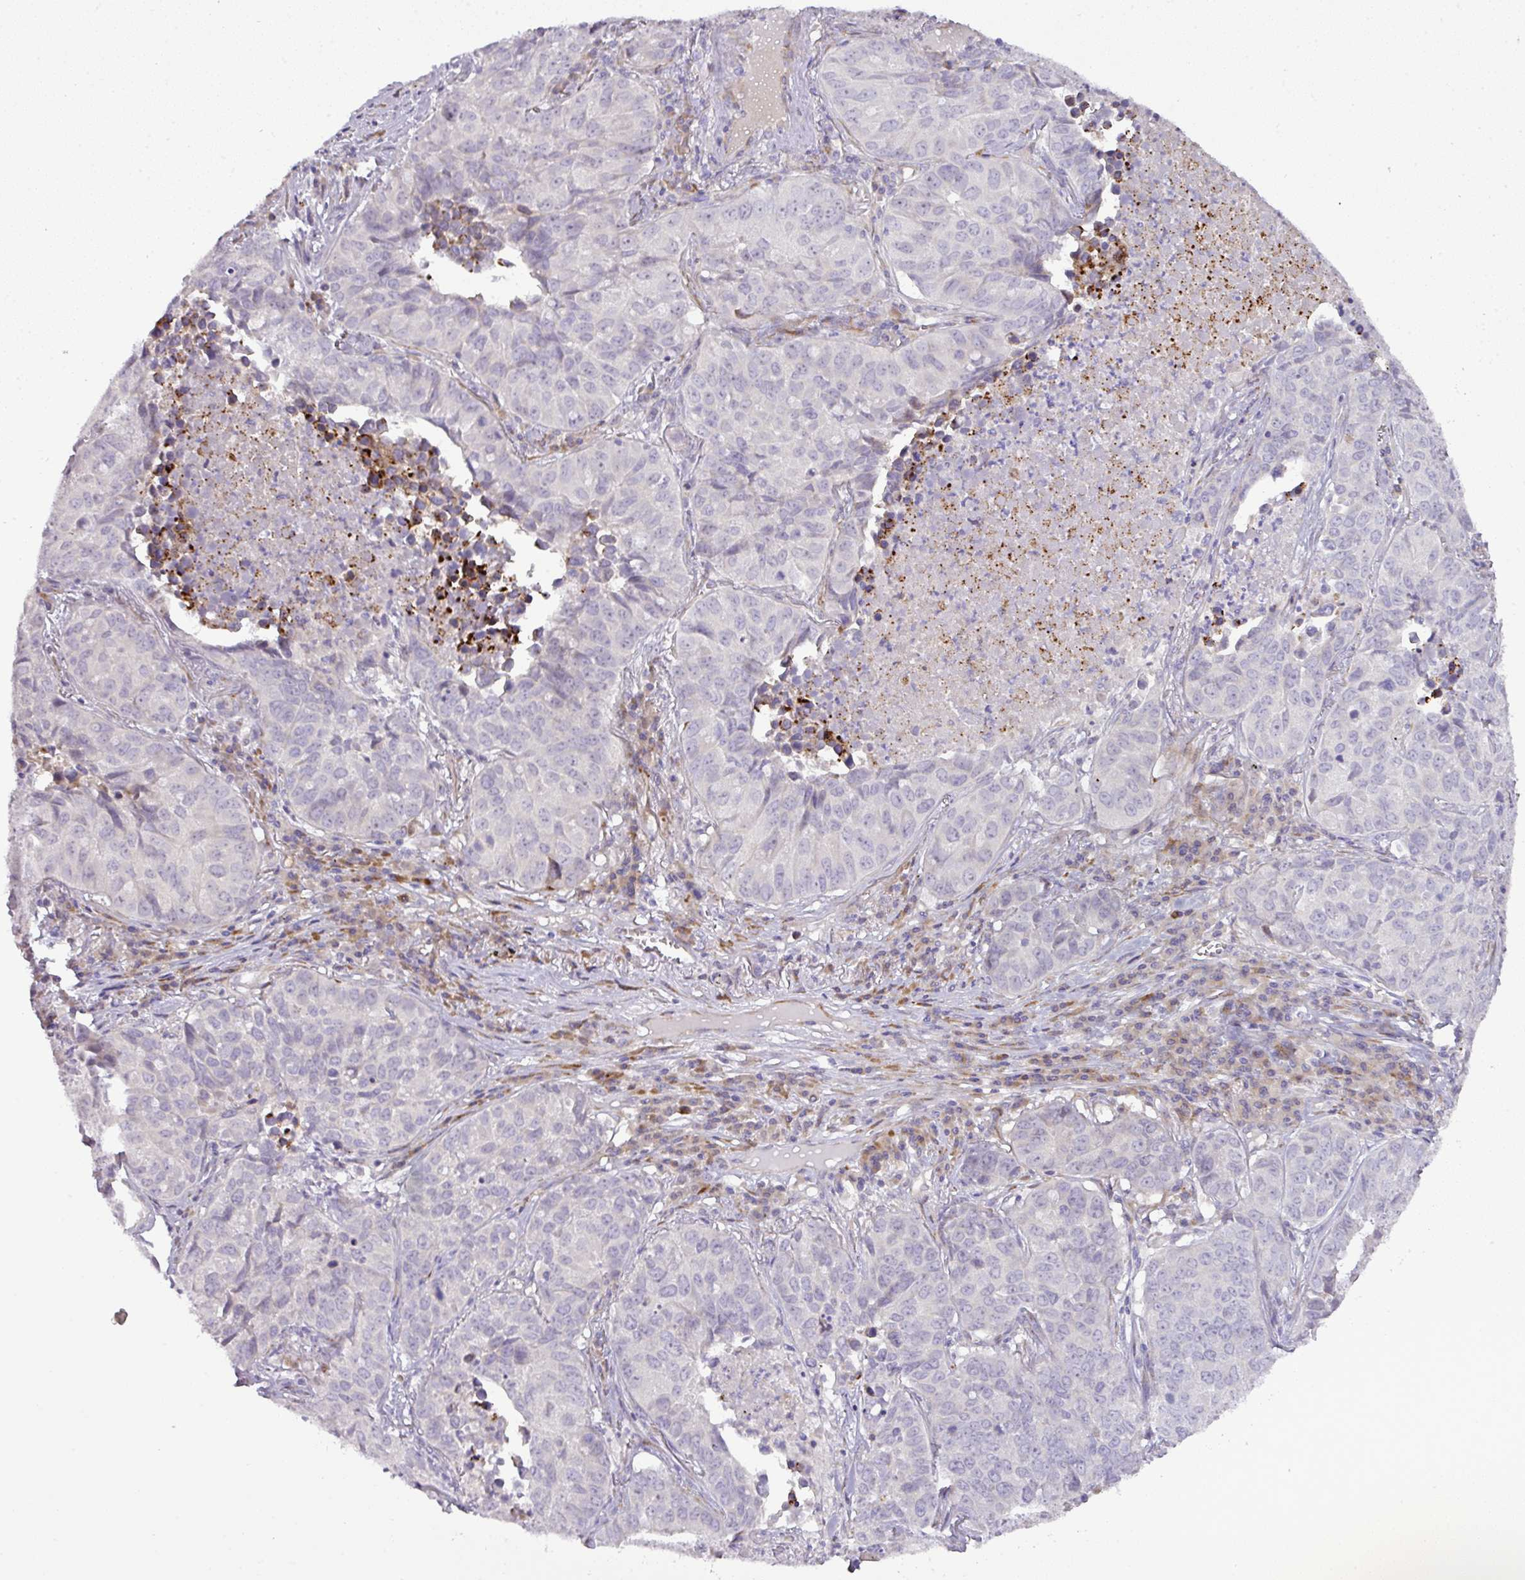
{"staining": {"intensity": "negative", "quantity": "none", "location": "none"}, "tissue": "lung cancer", "cell_type": "Tumor cells", "image_type": "cancer", "snomed": [{"axis": "morphology", "description": "Adenocarcinoma, NOS"}, {"axis": "topography", "description": "Lung"}], "caption": "This is an immunohistochemistry (IHC) histopathology image of lung cancer (adenocarcinoma). There is no expression in tumor cells.", "gene": "ATP6V1F", "patient": {"sex": "female", "age": 50}}